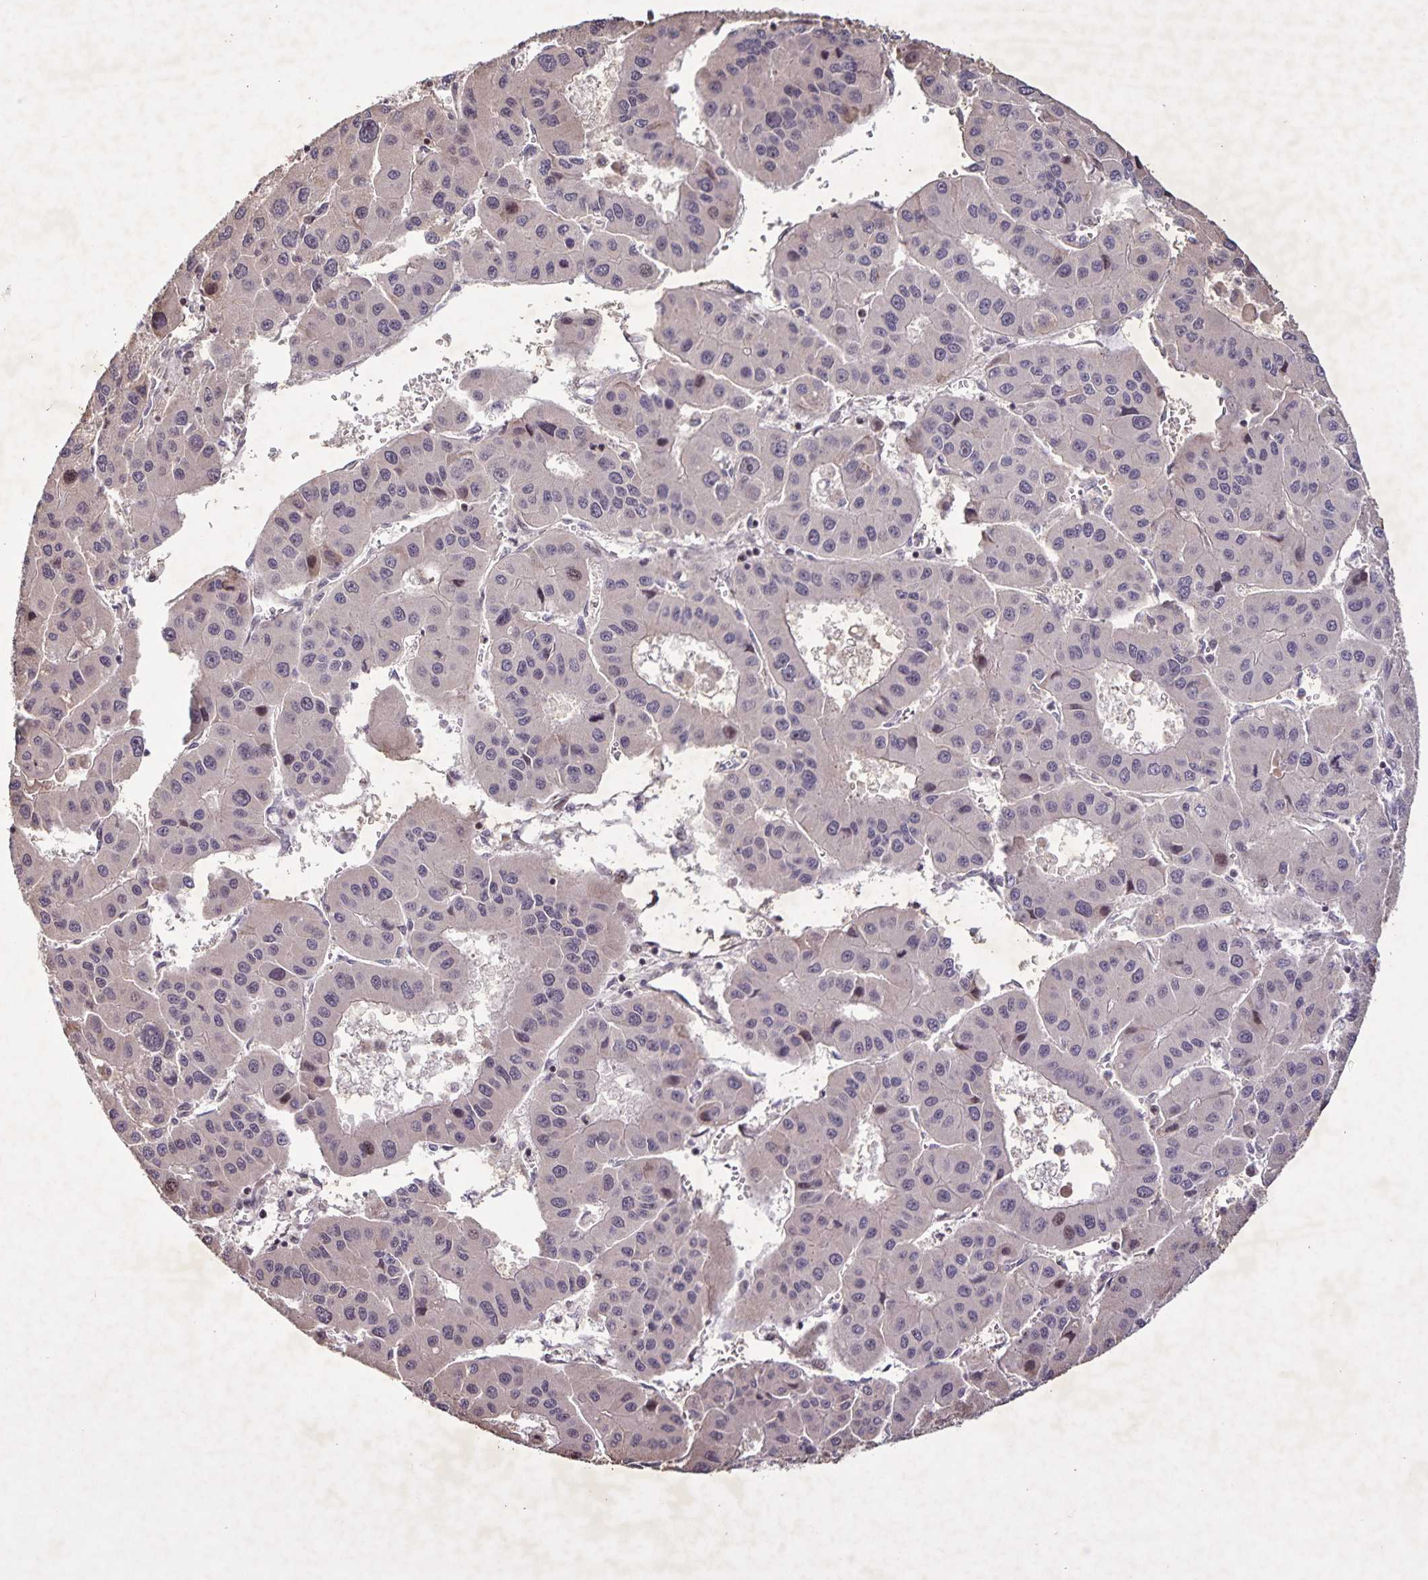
{"staining": {"intensity": "weak", "quantity": "<25%", "location": "nuclear"}, "tissue": "liver cancer", "cell_type": "Tumor cells", "image_type": "cancer", "snomed": [{"axis": "morphology", "description": "Carcinoma, Hepatocellular, NOS"}, {"axis": "topography", "description": "Liver"}], "caption": "Immunohistochemistry photomicrograph of neoplastic tissue: hepatocellular carcinoma (liver) stained with DAB demonstrates no significant protein staining in tumor cells.", "gene": "GDF2", "patient": {"sex": "male", "age": 73}}